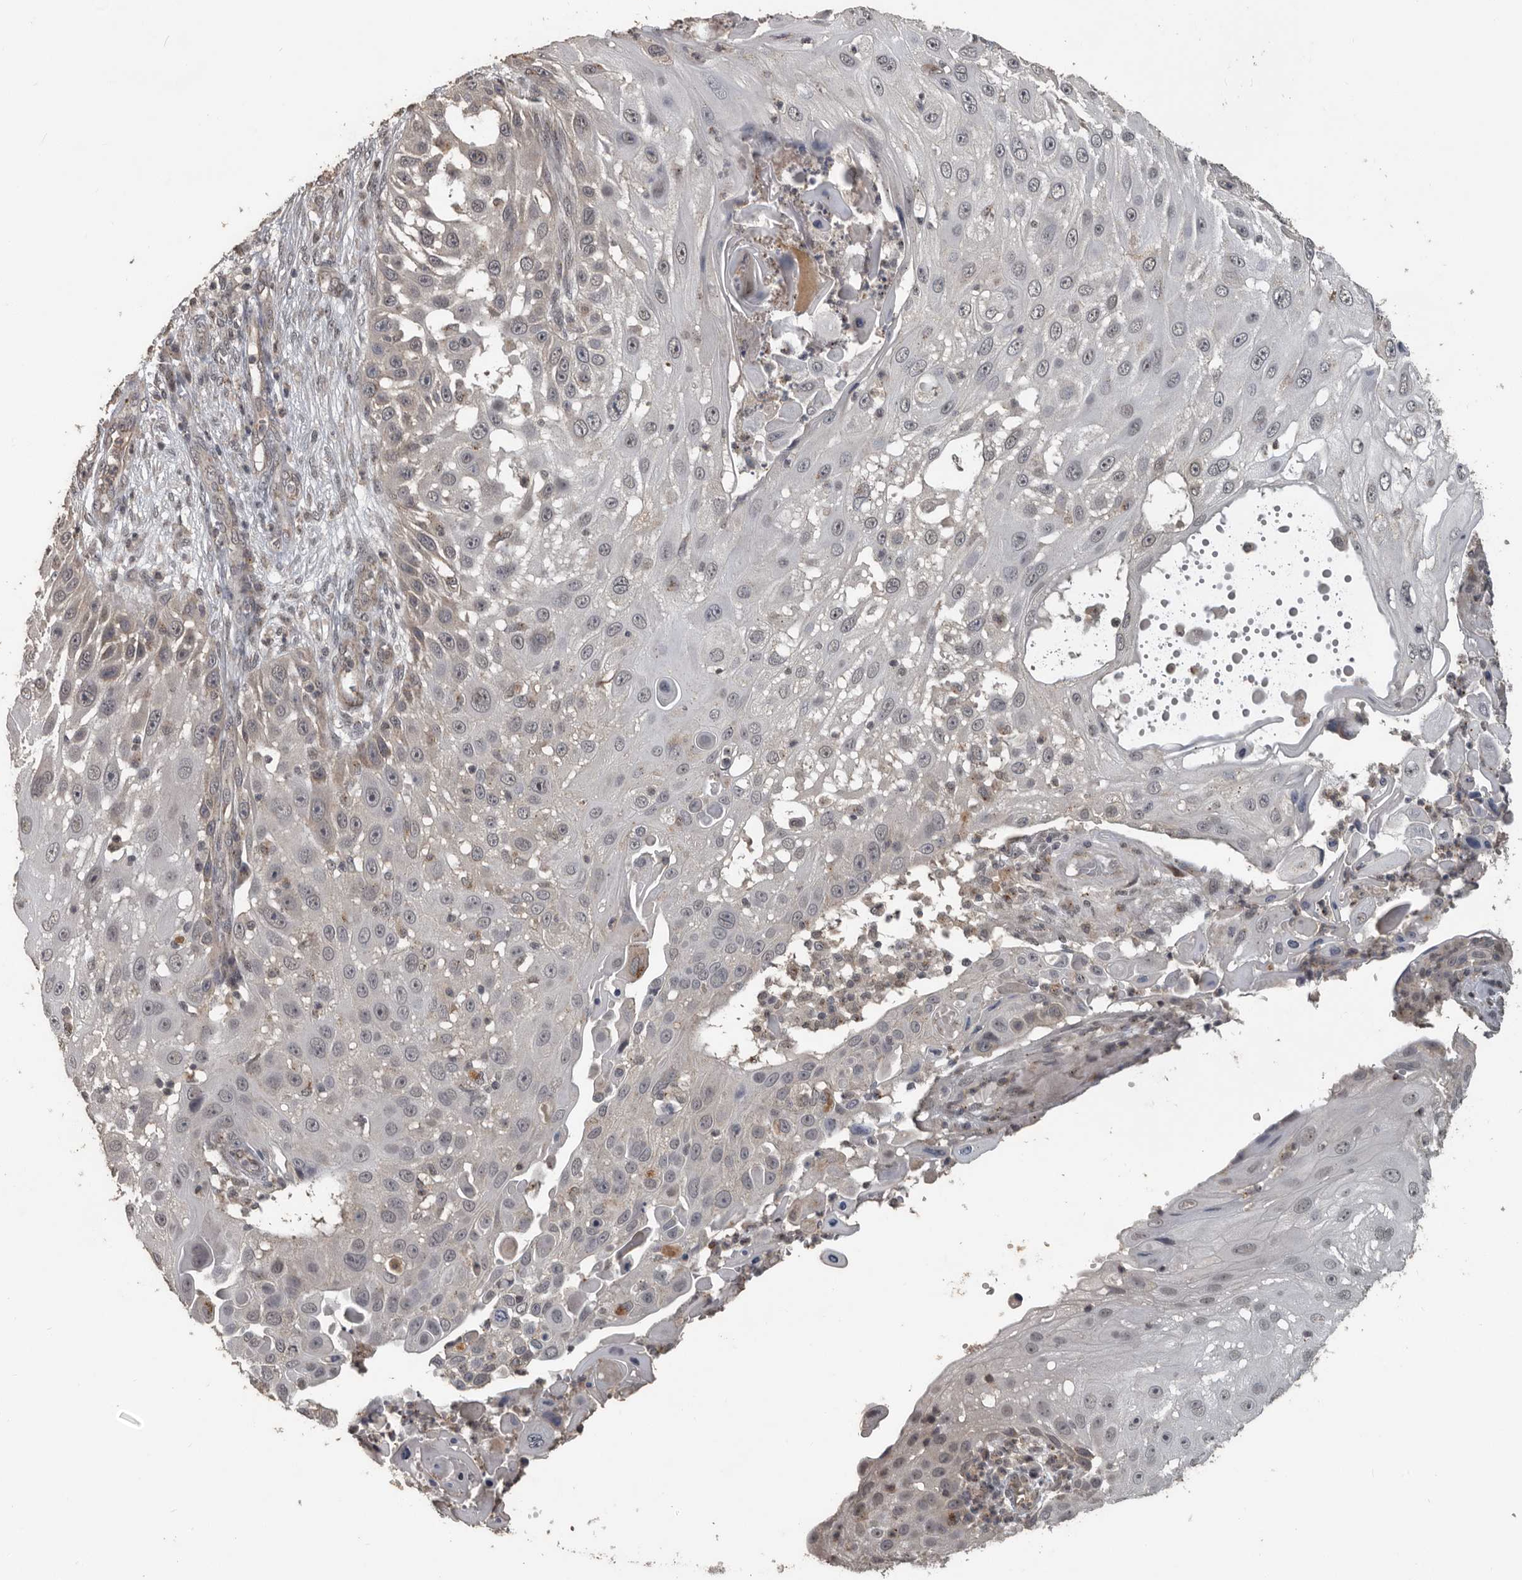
{"staining": {"intensity": "weak", "quantity": "<25%", "location": "cytoplasmic/membranous"}, "tissue": "skin cancer", "cell_type": "Tumor cells", "image_type": "cancer", "snomed": [{"axis": "morphology", "description": "Squamous cell carcinoma, NOS"}, {"axis": "topography", "description": "Skin"}], "caption": "Immunohistochemistry (IHC) micrograph of human skin cancer (squamous cell carcinoma) stained for a protein (brown), which exhibits no expression in tumor cells.", "gene": "CEP350", "patient": {"sex": "female", "age": 44}}